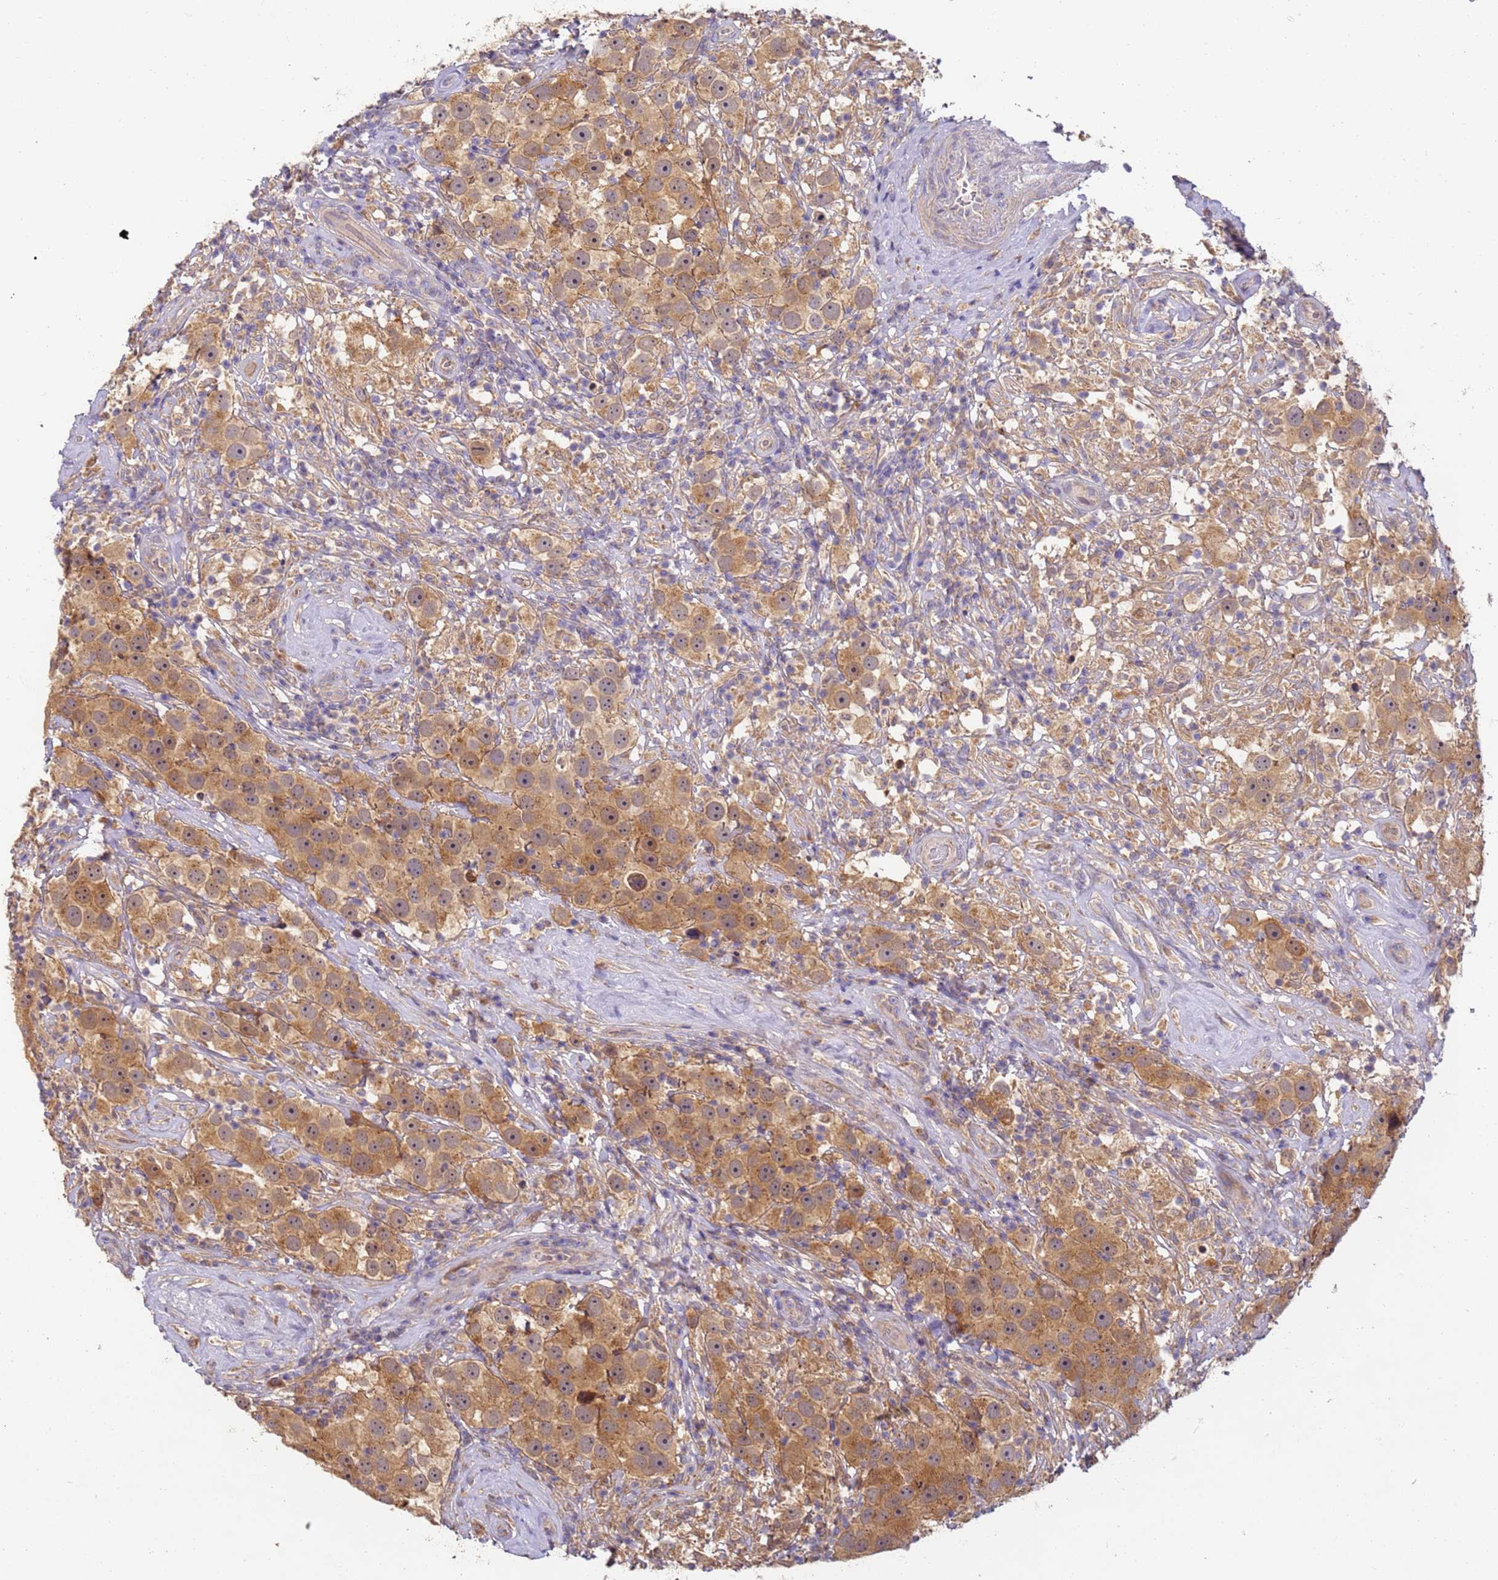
{"staining": {"intensity": "moderate", "quantity": ">75%", "location": "cytoplasmic/membranous,nuclear"}, "tissue": "testis cancer", "cell_type": "Tumor cells", "image_type": "cancer", "snomed": [{"axis": "morphology", "description": "Seminoma, NOS"}, {"axis": "topography", "description": "Testis"}], "caption": "Immunohistochemistry staining of seminoma (testis), which exhibits medium levels of moderate cytoplasmic/membranous and nuclear staining in about >75% of tumor cells indicating moderate cytoplasmic/membranous and nuclear protein positivity. The staining was performed using DAB (brown) for protein detection and nuclei were counterstained in hematoxylin (blue).", "gene": "TIGAR", "patient": {"sex": "male", "age": 49}}